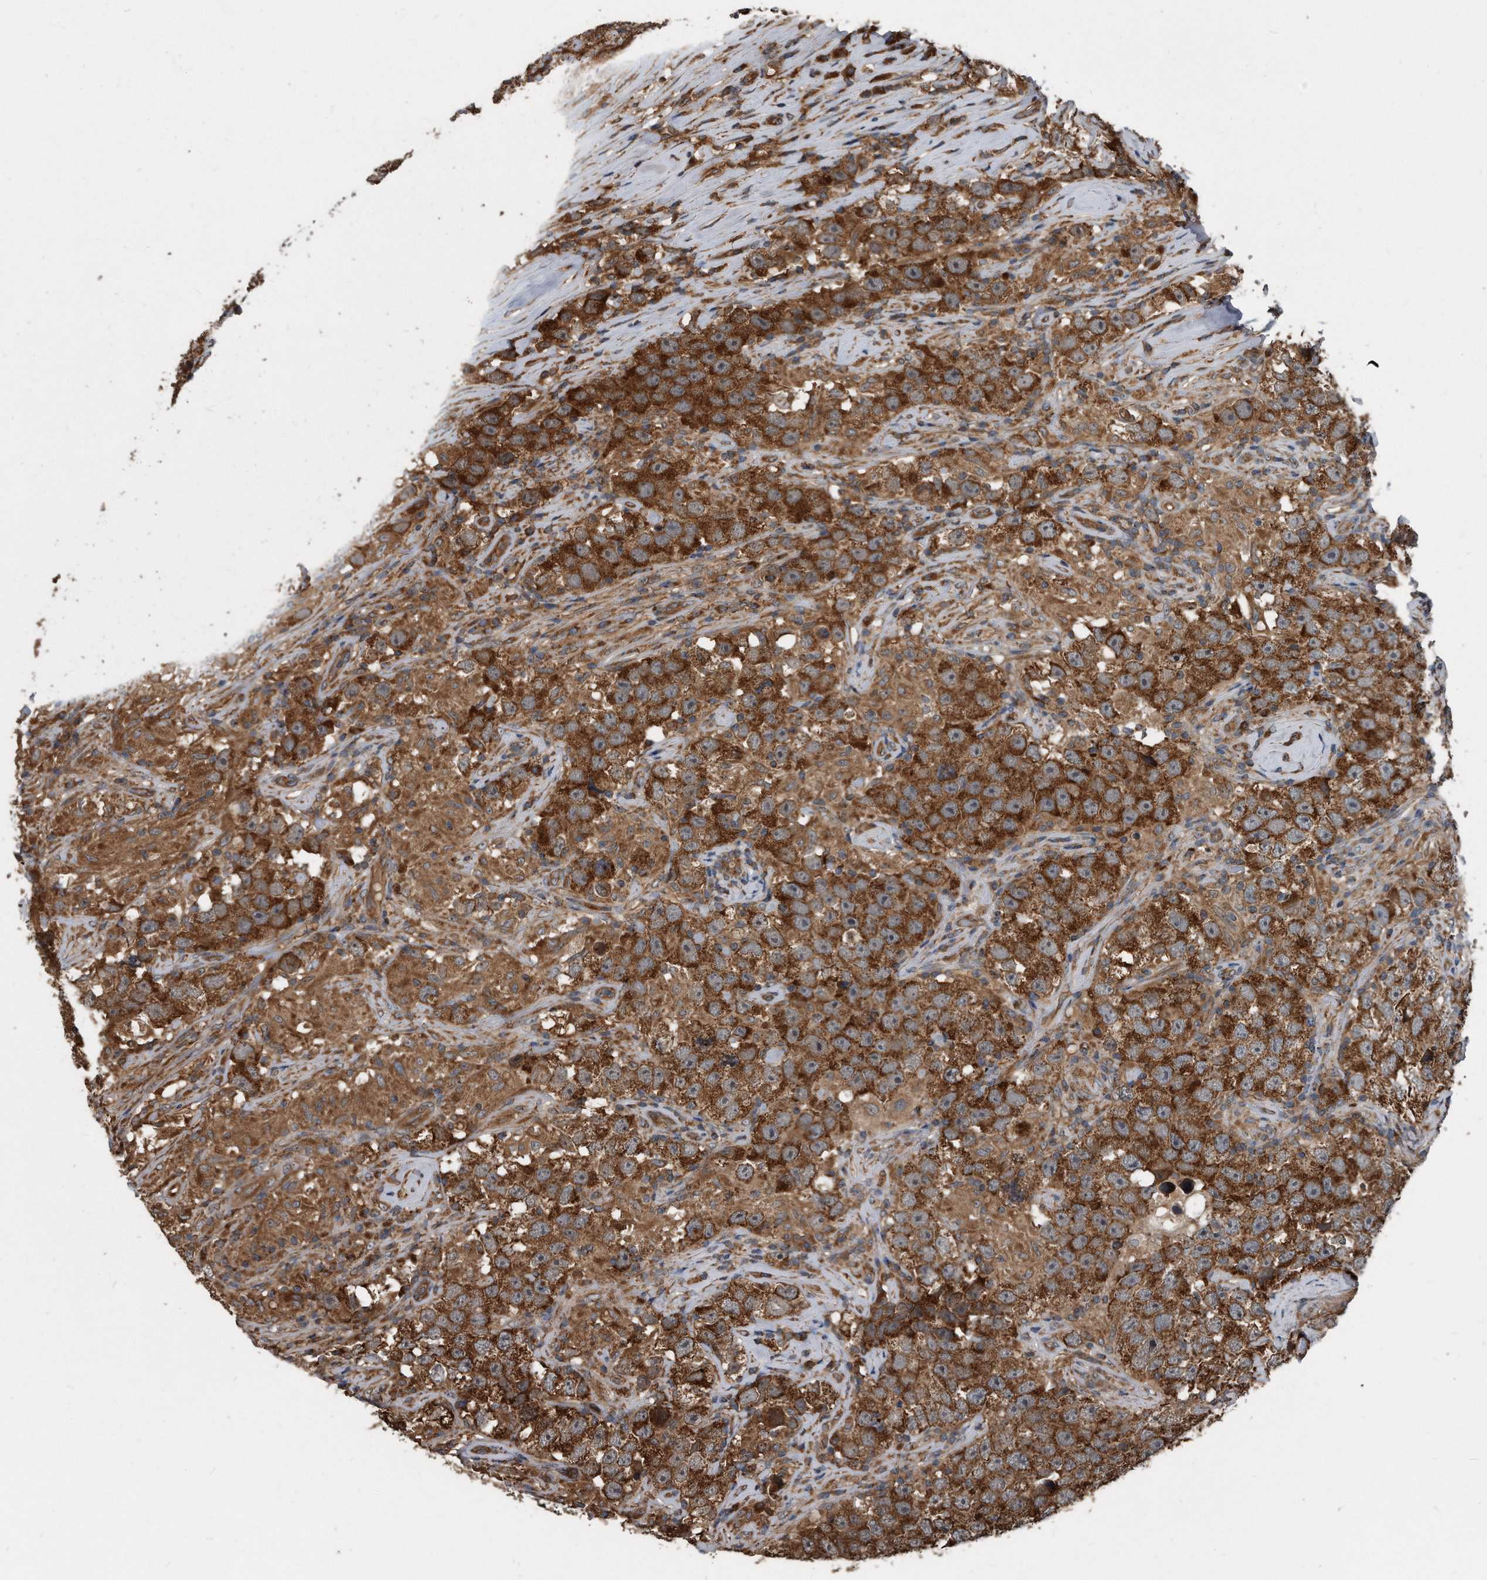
{"staining": {"intensity": "strong", "quantity": ">75%", "location": "cytoplasmic/membranous"}, "tissue": "testis cancer", "cell_type": "Tumor cells", "image_type": "cancer", "snomed": [{"axis": "morphology", "description": "Seminoma, NOS"}, {"axis": "topography", "description": "Testis"}], "caption": "Immunohistochemistry image of neoplastic tissue: seminoma (testis) stained using IHC displays high levels of strong protein expression localized specifically in the cytoplasmic/membranous of tumor cells, appearing as a cytoplasmic/membranous brown color.", "gene": "FAM136A", "patient": {"sex": "male", "age": 49}}